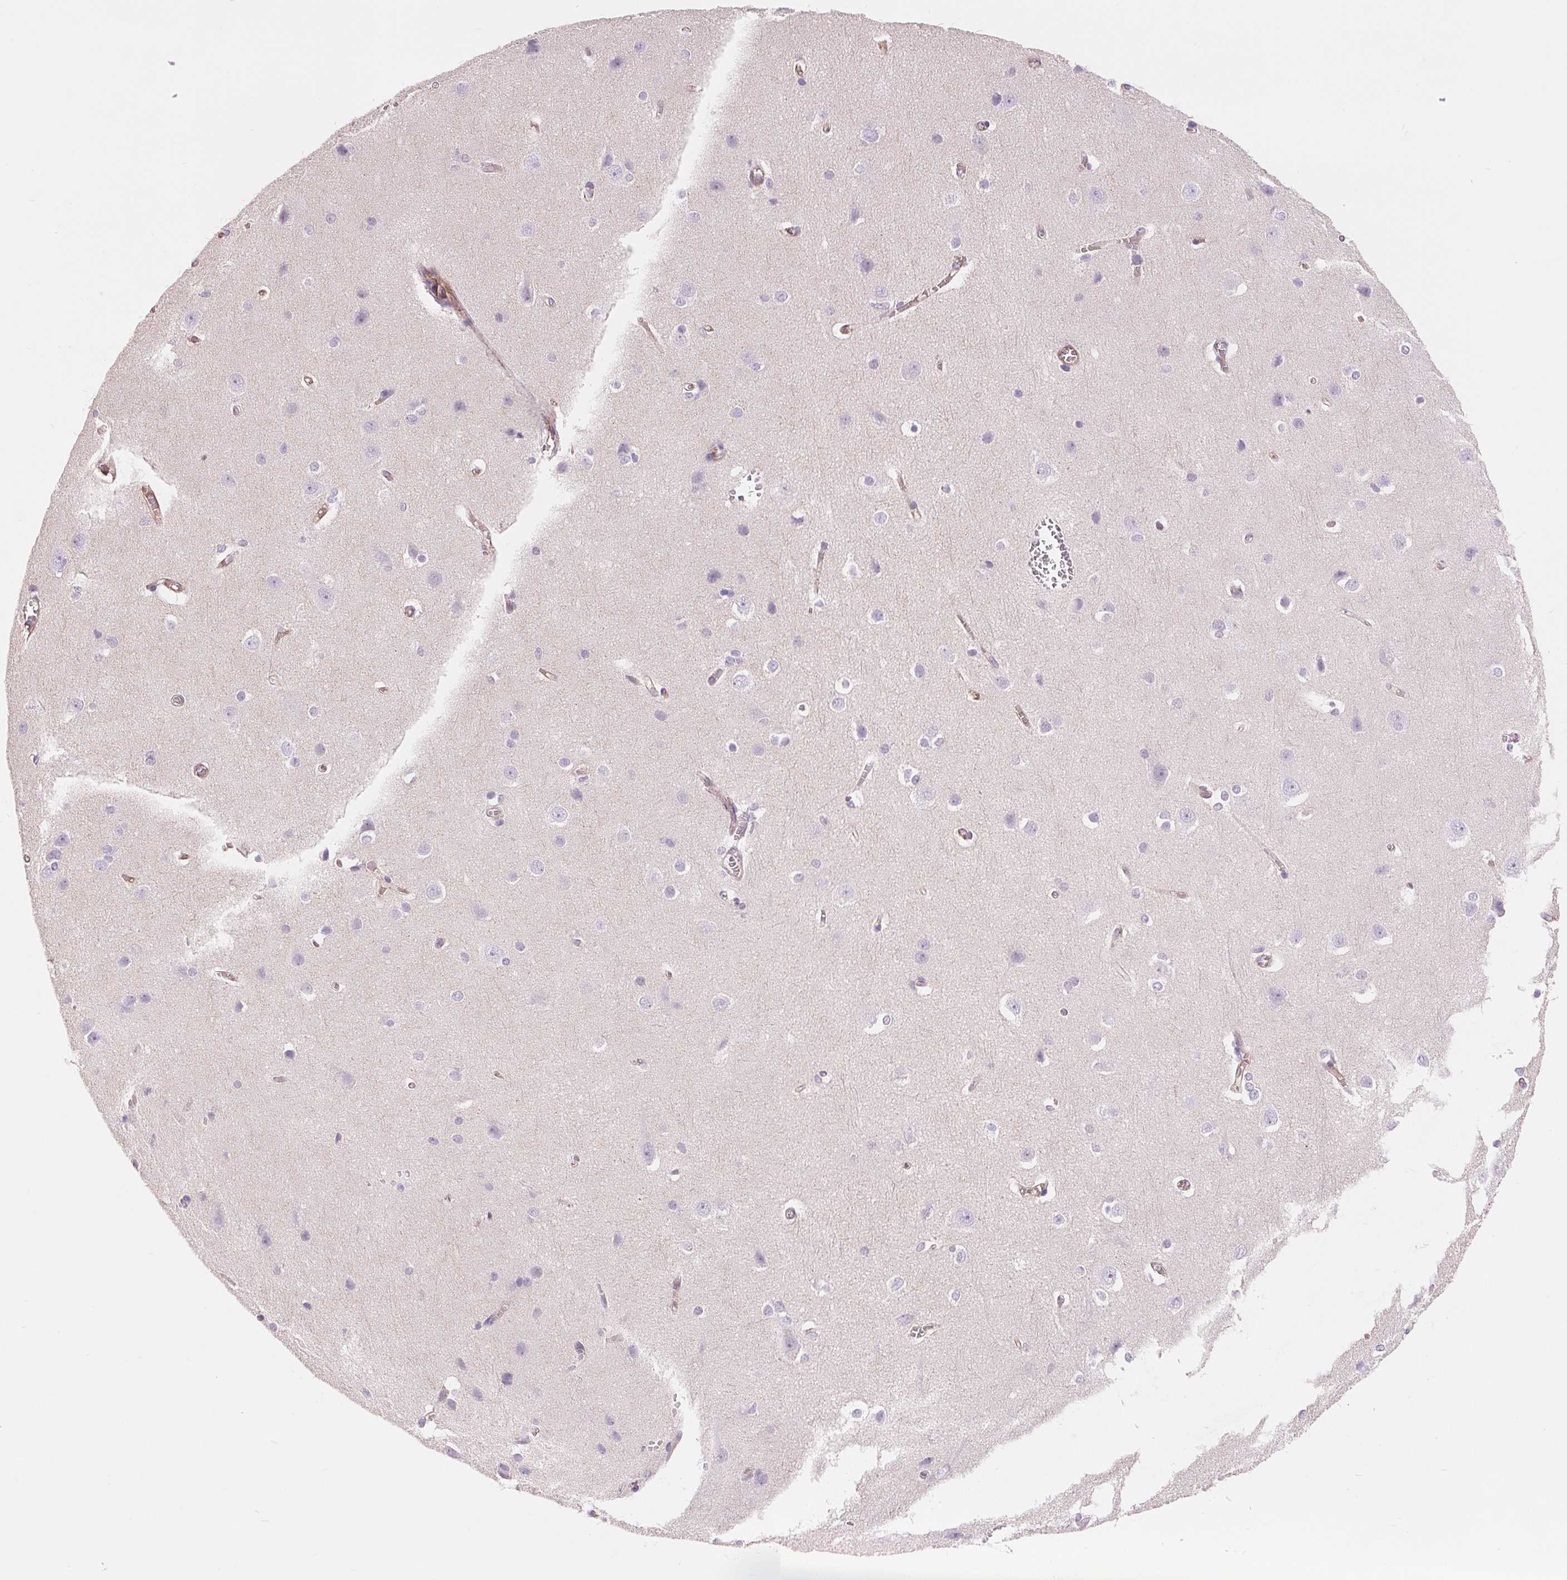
{"staining": {"intensity": "weak", "quantity": "25%-75%", "location": "cytoplasmic/membranous"}, "tissue": "cerebral cortex", "cell_type": "Endothelial cells", "image_type": "normal", "snomed": [{"axis": "morphology", "description": "Normal tissue, NOS"}, {"axis": "topography", "description": "Cerebral cortex"}], "caption": "IHC (DAB) staining of normal cerebral cortex demonstrates weak cytoplasmic/membranous protein staining in about 25%-75% of endothelial cells. Nuclei are stained in blue.", "gene": "DIXDC1", "patient": {"sex": "male", "age": 37}}